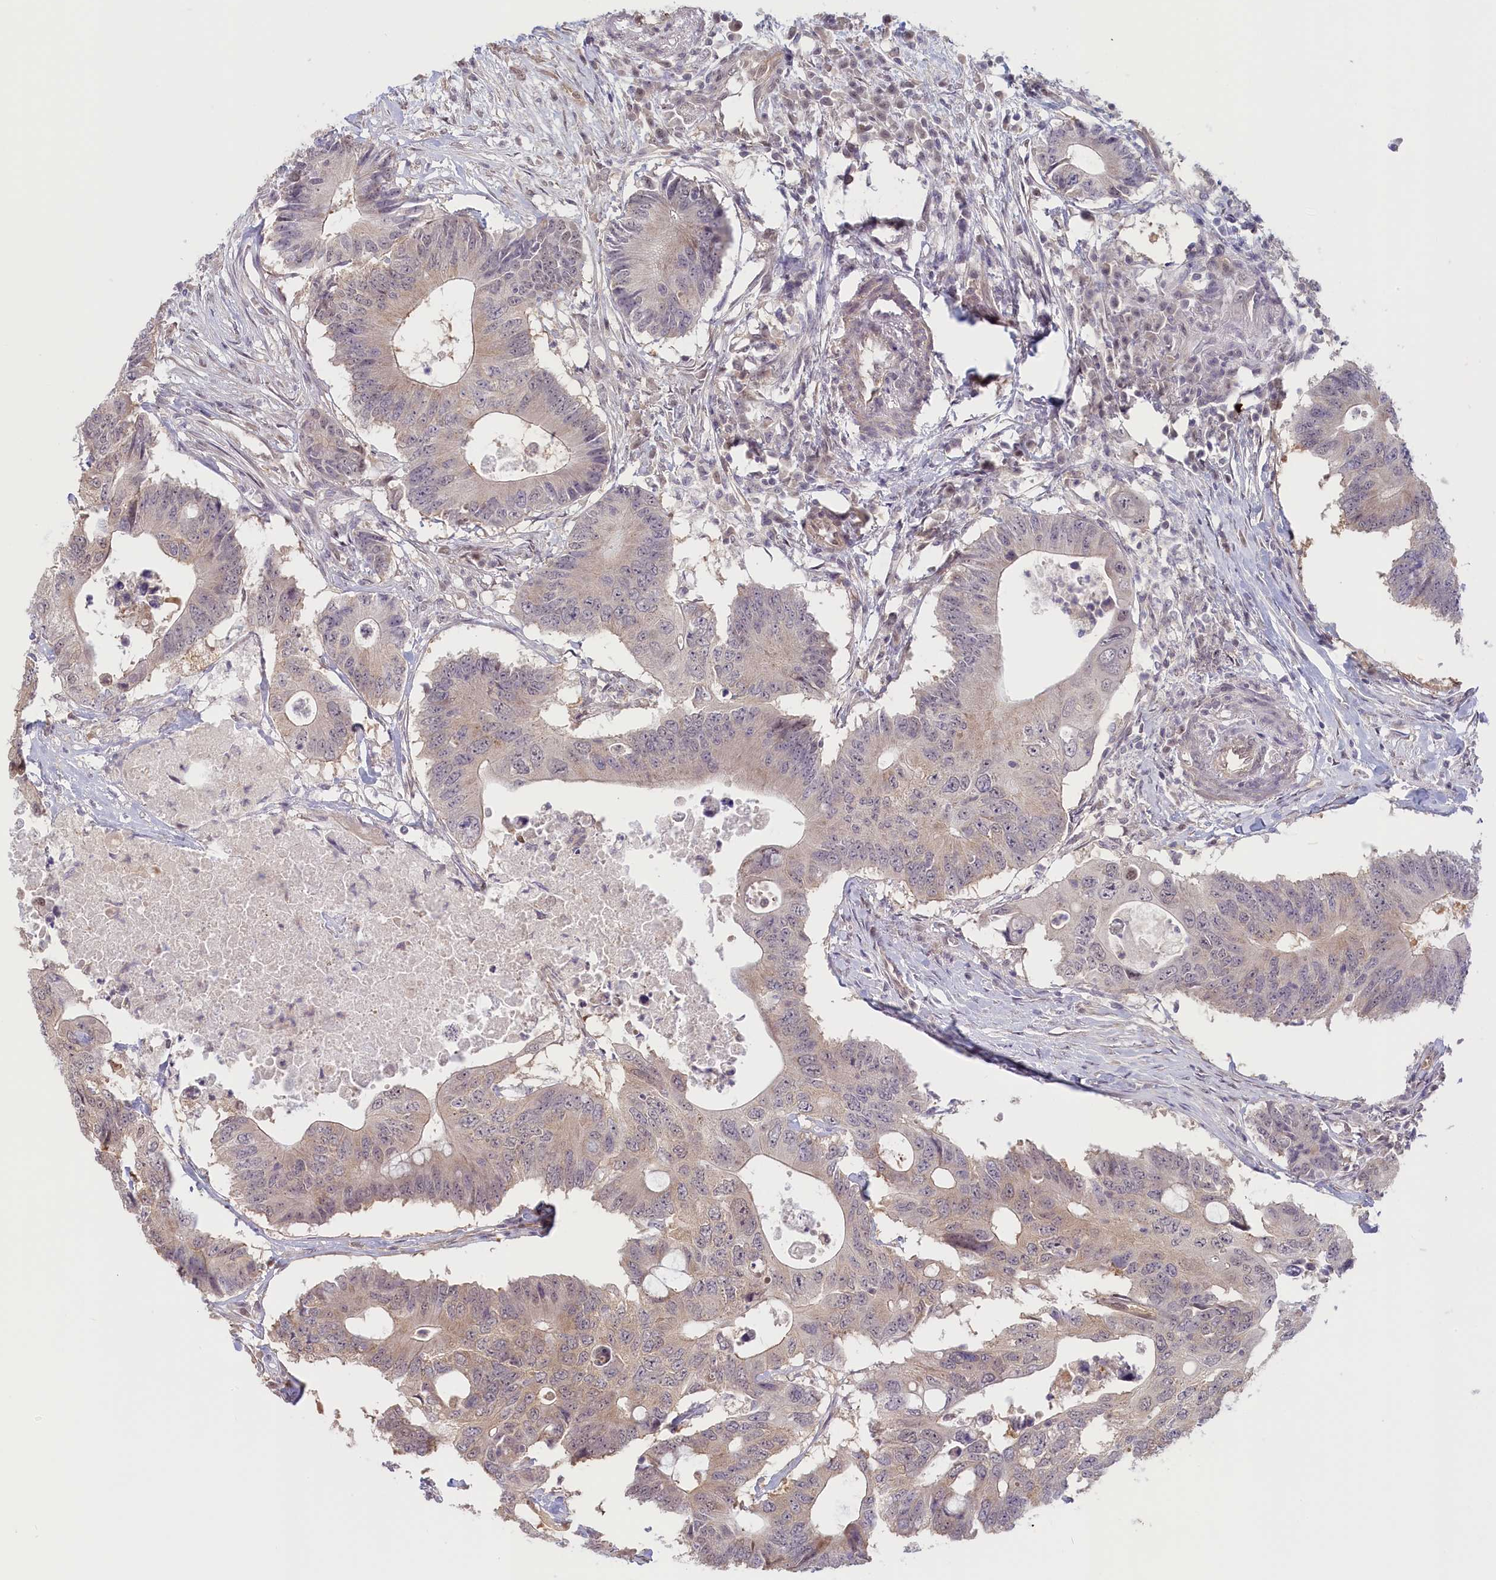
{"staining": {"intensity": "weak", "quantity": "25%-75%", "location": "cytoplasmic/membranous"}, "tissue": "colorectal cancer", "cell_type": "Tumor cells", "image_type": "cancer", "snomed": [{"axis": "morphology", "description": "Adenocarcinoma, NOS"}, {"axis": "topography", "description": "Colon"}], "caption": "Immunohistochemical staining of colorectal cancer shows low levels of weak cytoplasmic/membranous protein positivity in about 25%-75% of tumor cells. (brown staining indicates protein expression, while blue staining denotes nuclei).", "gene": "C19orf44", "patient": {"sex": "male", "age": 71}}